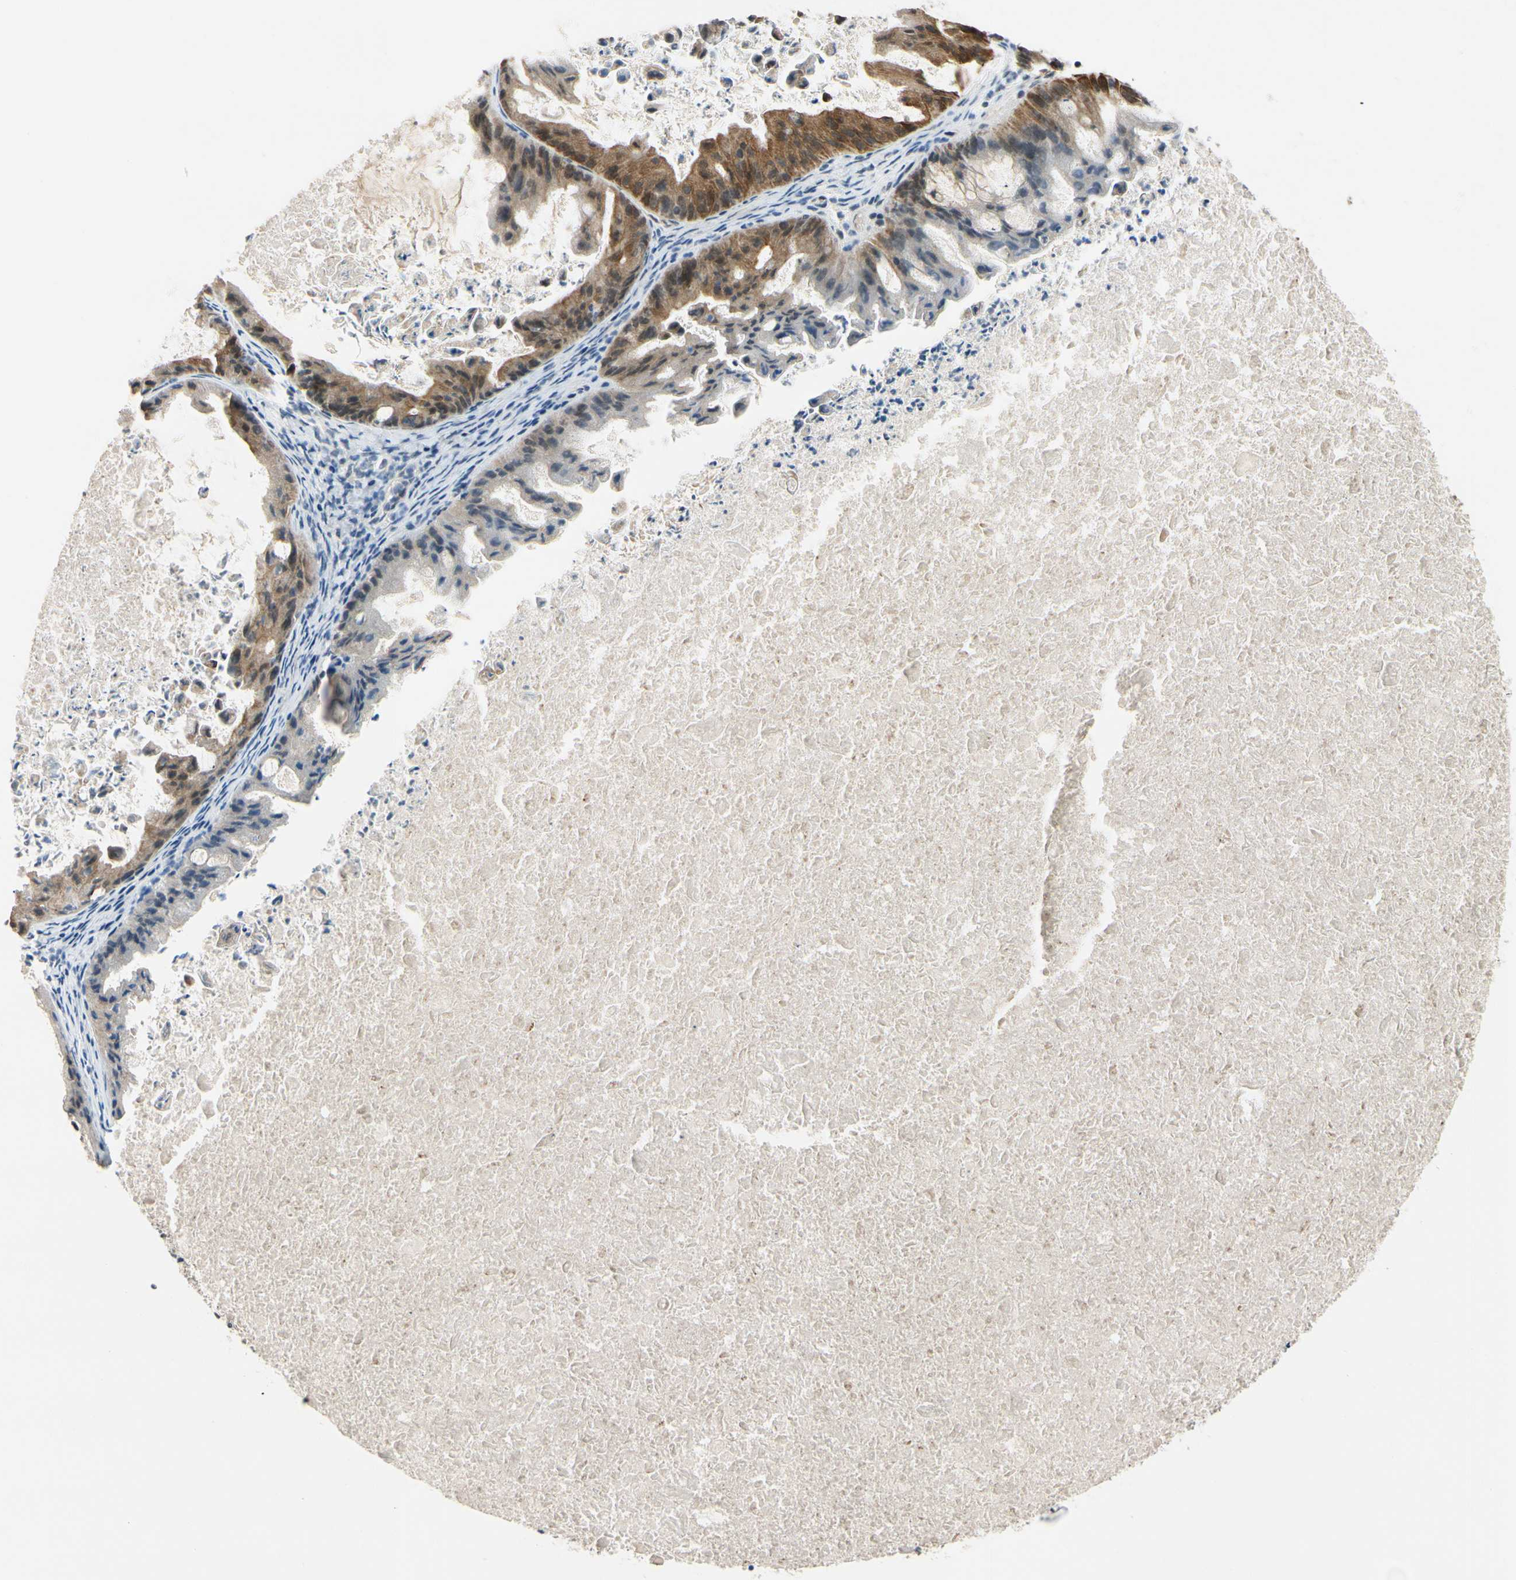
{"staining": {"intensity": "strong", "quantity": "25%-75%", "location": "cytoplasmic/membranous"}, "tissue": "ovarian cancer", "cell_type": "Tumor cells", "image_type": "cancer", "snomed": [{"axis": "morphology", "description": "Cystadenocarcinoma, mucinous, NOS"}, {"axis": "topography", "description": "Ovary"}], "caption": "A micrograph of human ovarian cancer (mucinous cystadenocarcinoma) stained for a protein demonstrates strong cytoplasmic/membranous brown staining in tumor cells.", "gene": "TAF12", "patient": {"sex": "female", "age": 37}}